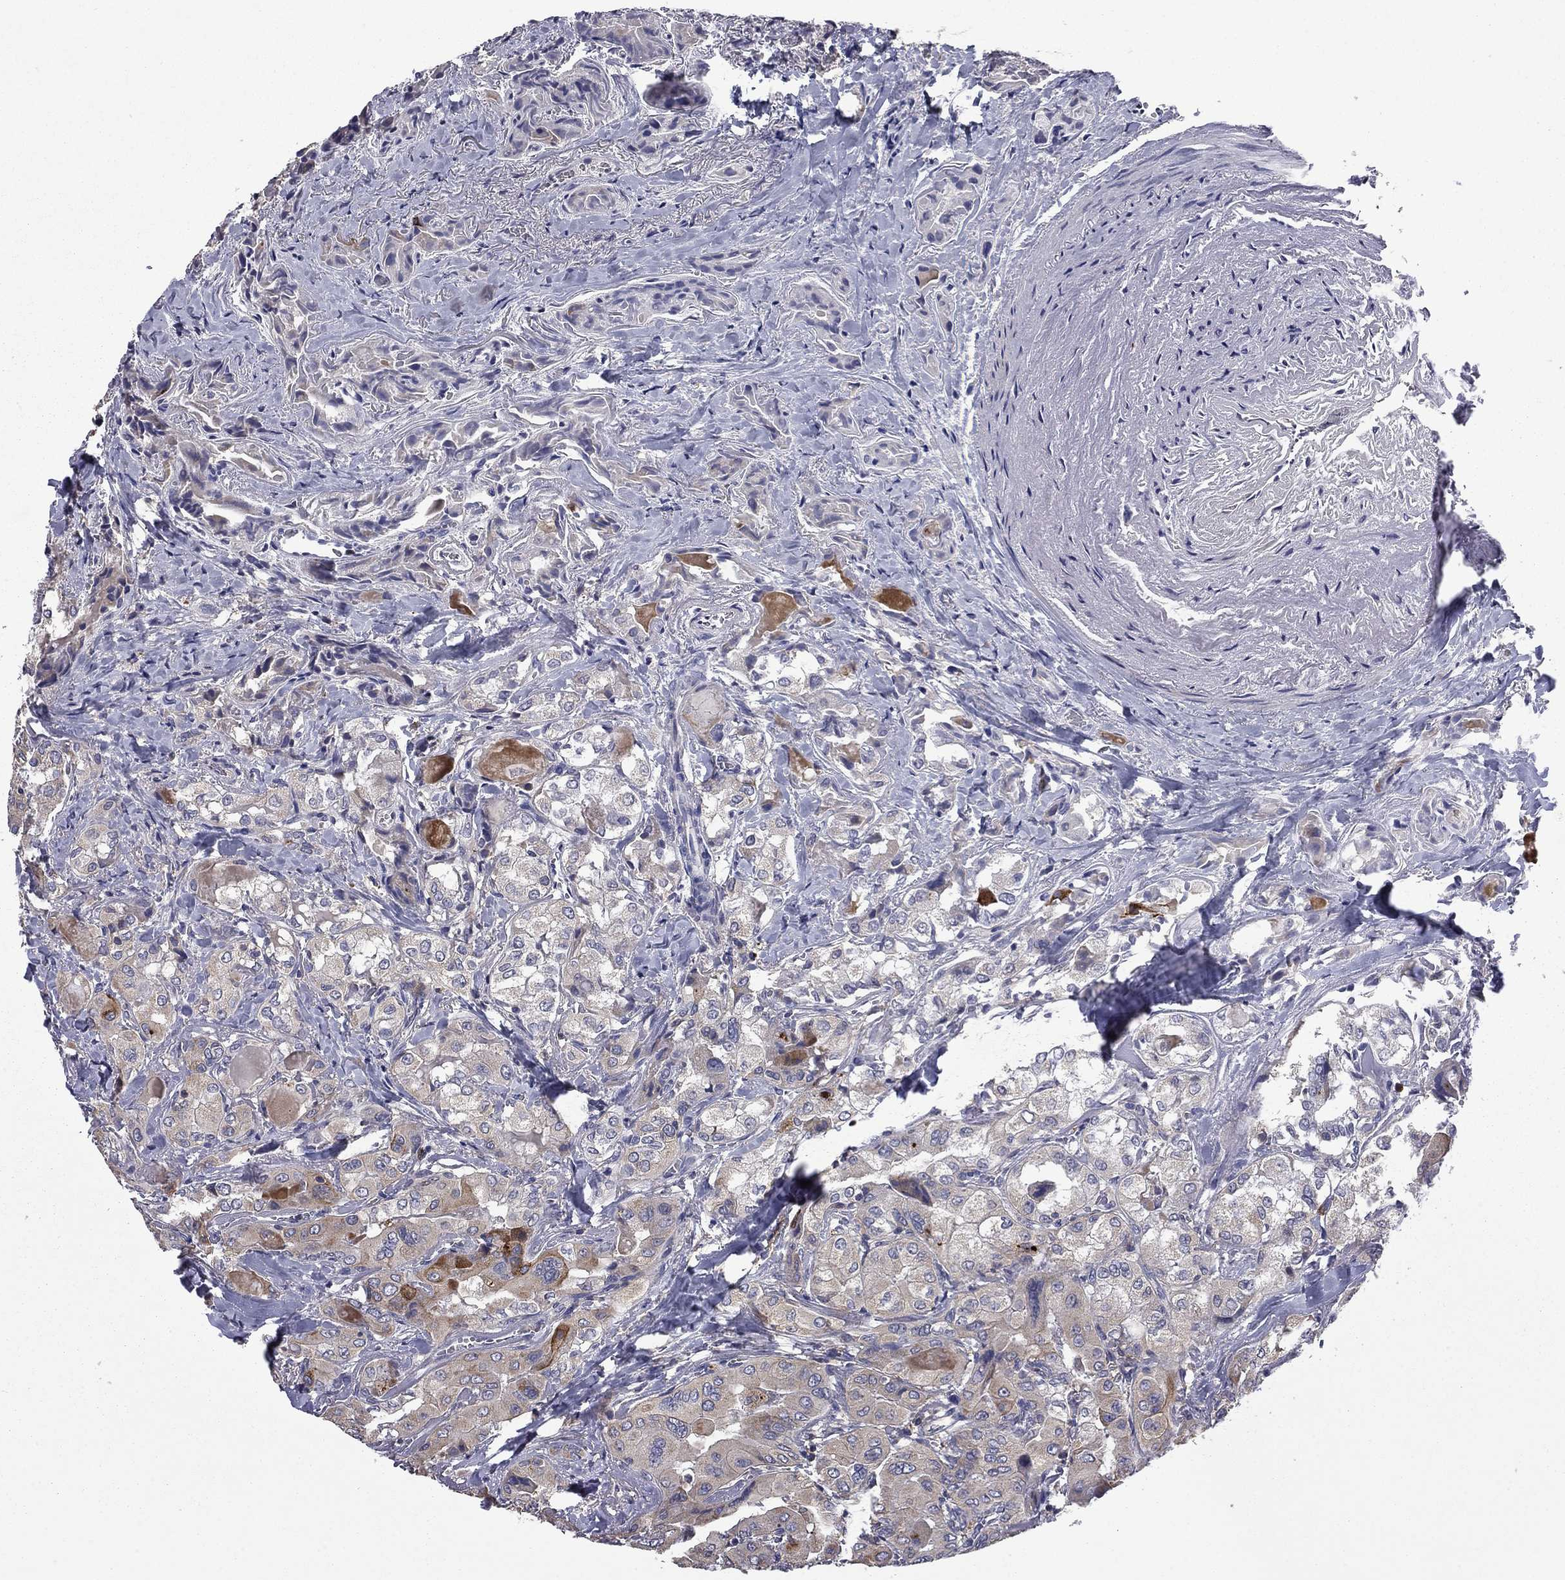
{"staining": {"intensity": "moderate", "quantity": "<25%", "location": "cytoplasmic/membranous"}, "tissue": "thyroid cancer", "cell_type": "Tumor cells", "image_type": "cancer", "snomed": [{"axis": "morphology", "description": "Normal tissue, NOS"}, {"axis": "morphology", "description": "Papillary adenocarcinoma, NOS"}, {"axis": "topography", "description": "Thyroid gland"}], "caption": "There is low levels of moderate cytoplasmic/membranous expression in tumor cells of papillary adenocarcinoma (thyroid), as demonstrated by immunohistochemical staining (brown color).", "gene": "CEACAM7", "patient": {"sex": "female", "age": 66}}